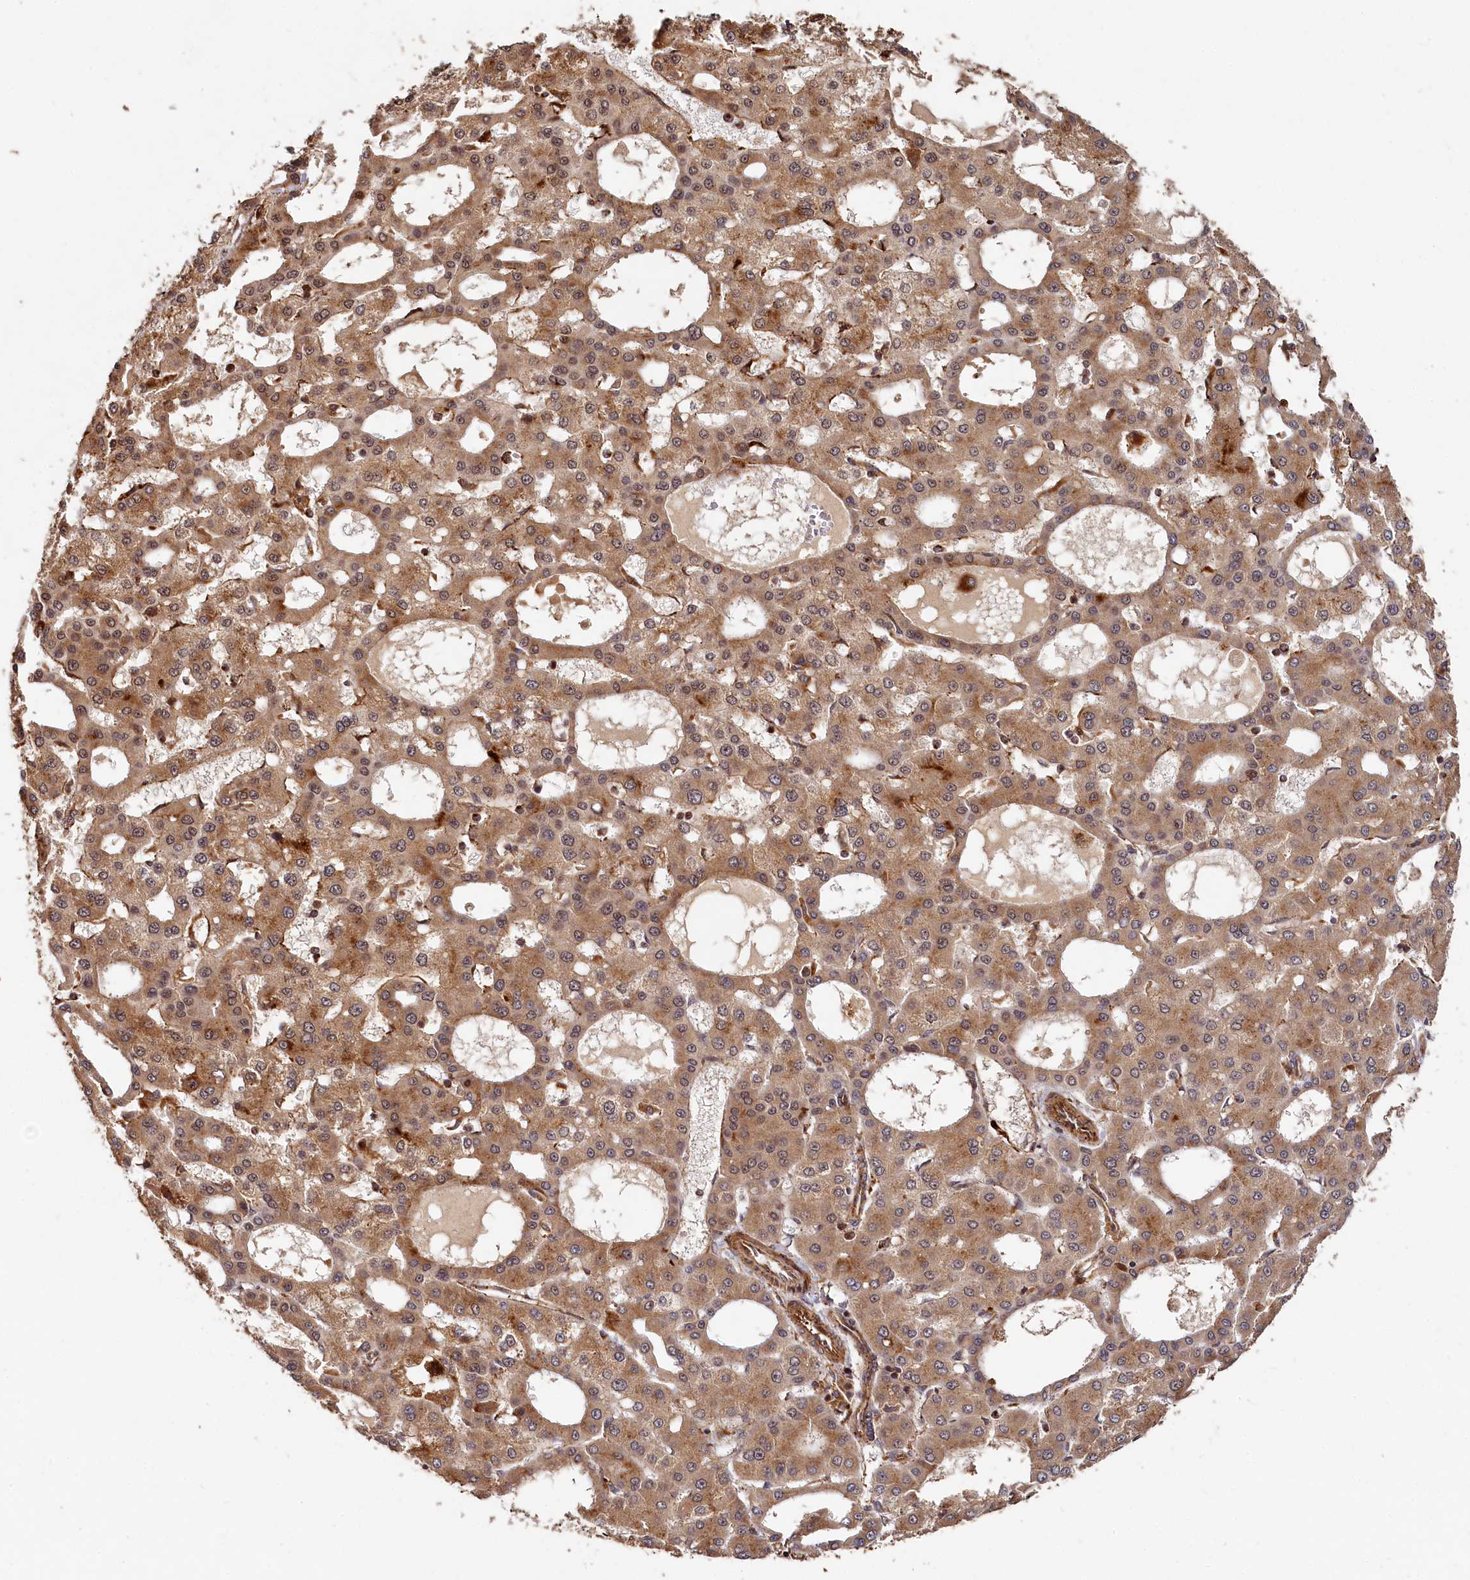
{"staining": {"intensity": "moderate", "quantity": ">75%", "location": "cytoplasmic/membranous,nuclear"}, "tissue": "liver cancer", "cell_type": "Tumor cells", "image_type": "cancer", "snomed": [{"axis": "morphology", "description": "Carcinoma, Hepatocellular, NOS"}, {"axis": "topography", "description": "Liver"}], "caption": "The immunohistochemical stain labels moderate cytoplasmic/membranous and nuclear positivity in tumor cells of hepatocellular carcinoma (liver) tissue.", "gene": "TRIM23", "patient": {"sex": "male", "age": 47}}